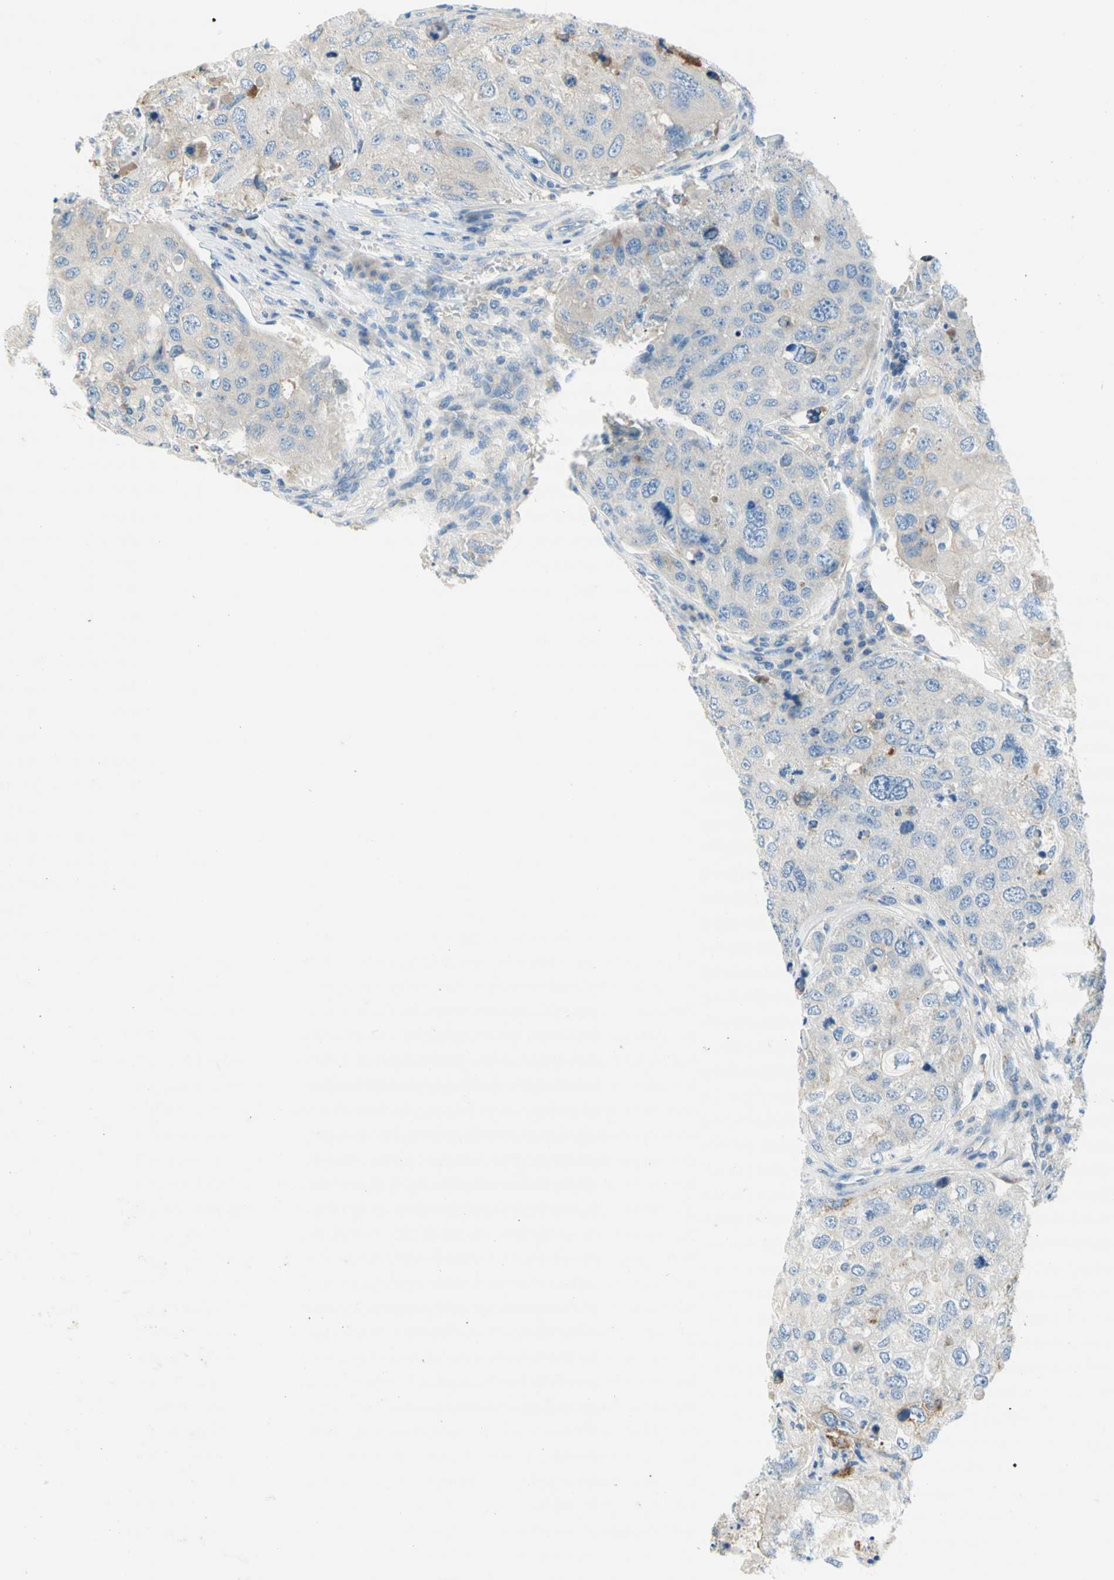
{"staining": {"intensity": "negative", "quantity": "none", "location": "none"}, "tissue": "urothelial cancer", "cell_type": "Tumor cells", "image_type": "cancer", "snomed": [{"axis": "morphology", "description": "Urothelial carcinoma, High grade"}, {"axis": "topography", "description": "Lymph node"}, {"axis": "topography", "description": "Urinary bladder"}], "caption": "IHC micrograph of human urothelial cancer stained for a protein (brown), which demonstrates no expression in tumor cells.", "gene": "F3", "patient": {"sex": "male", "age": 51}}